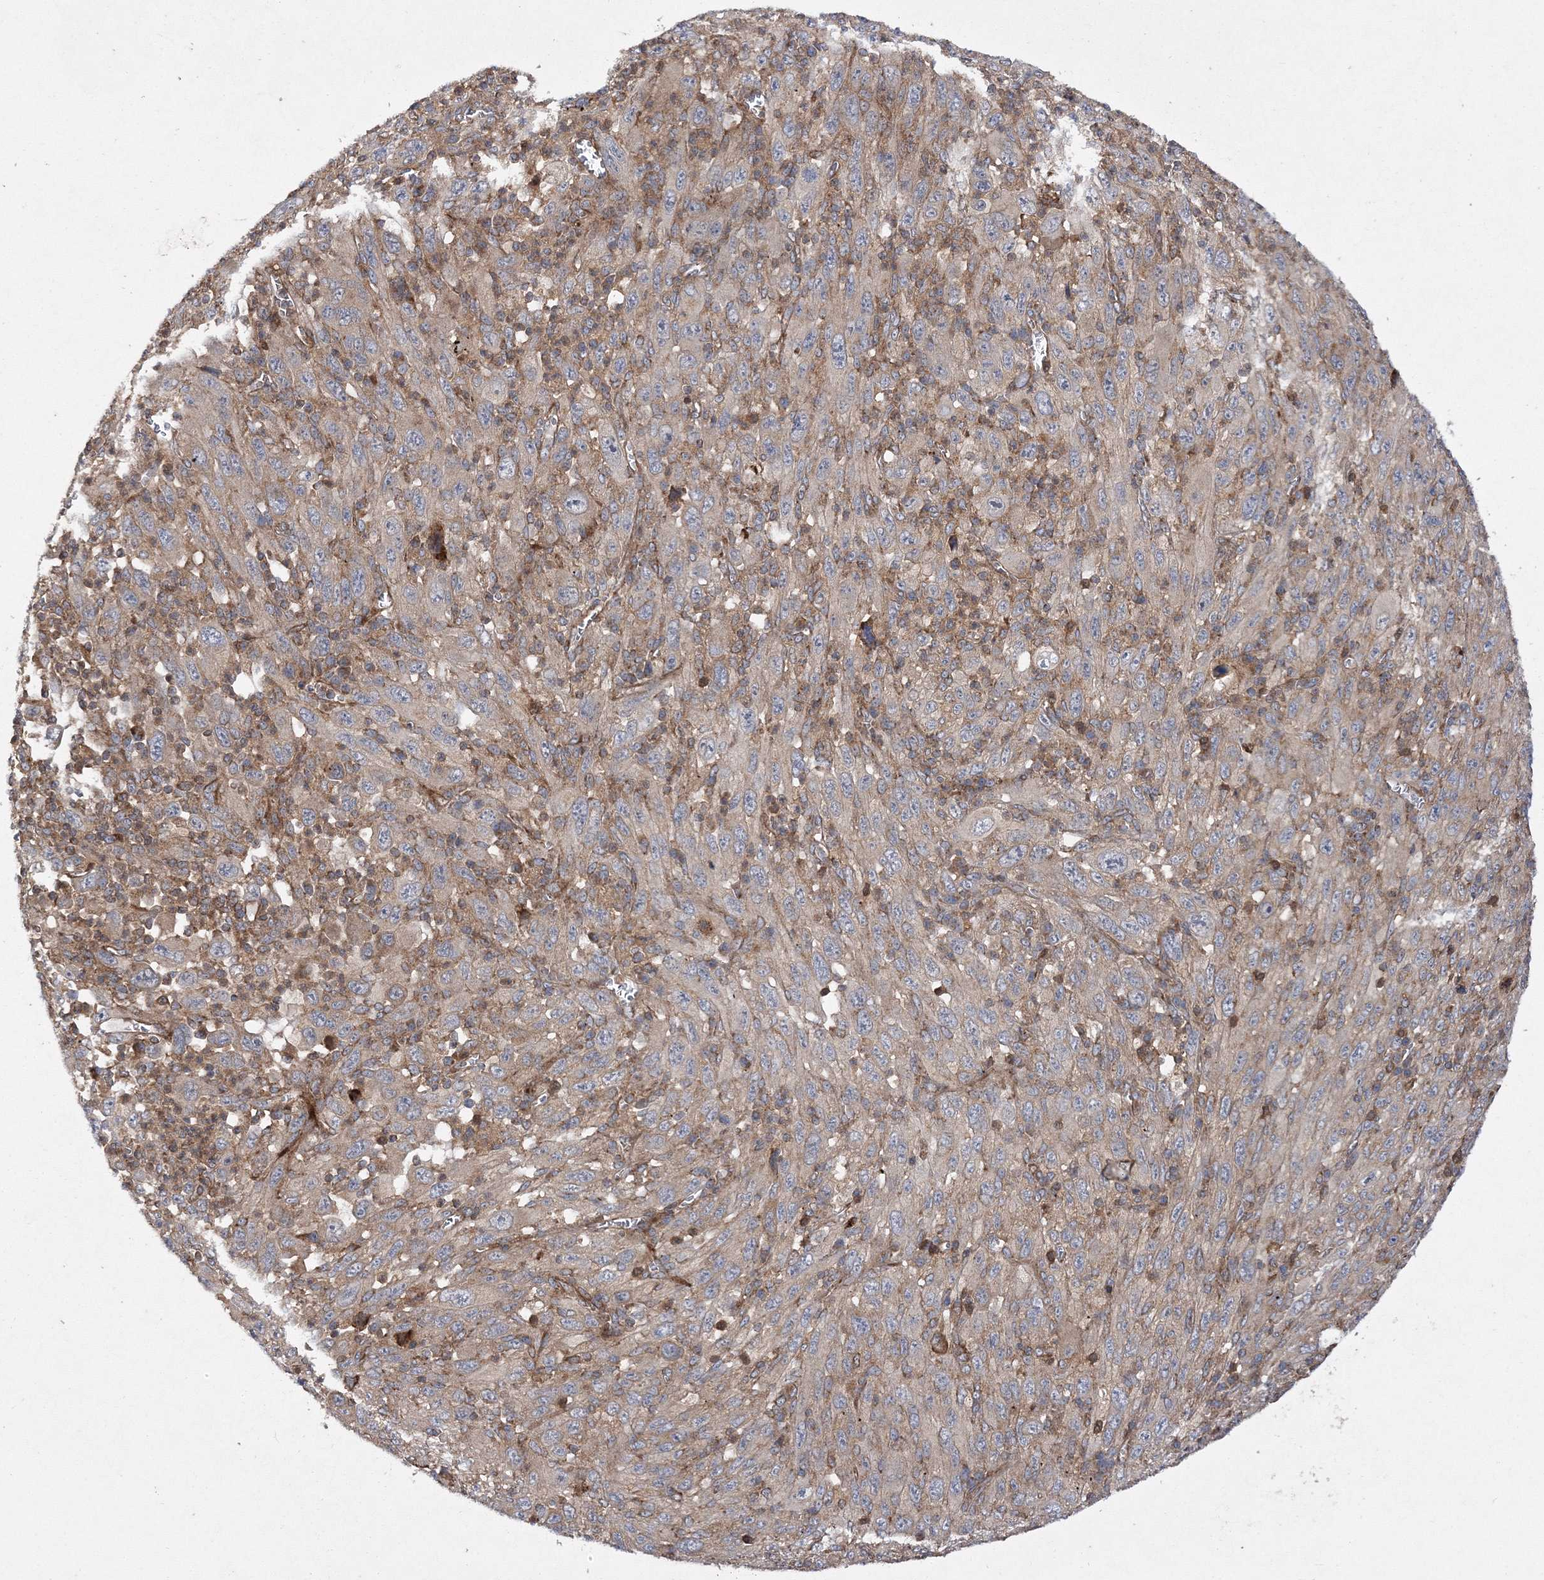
{"staining": {"intensity": "weak", "quantity": "<25%", "location": "cytoplasmic/membranous"}, "tissue": "melanoma", "cell_type": "Tumor cells", "image_type": "cancer", "snomed": [{"axis": "morphology", "description": "Malignant melanoma, Metastatic site"}, {"axis": "topography", "description": "Skin"}], "caption": "Melanoma stained for a protein using IHC shows no staining tumor cells.", "gene": "DNAJC13", "patient": {"sex": "female", "age": 56}}